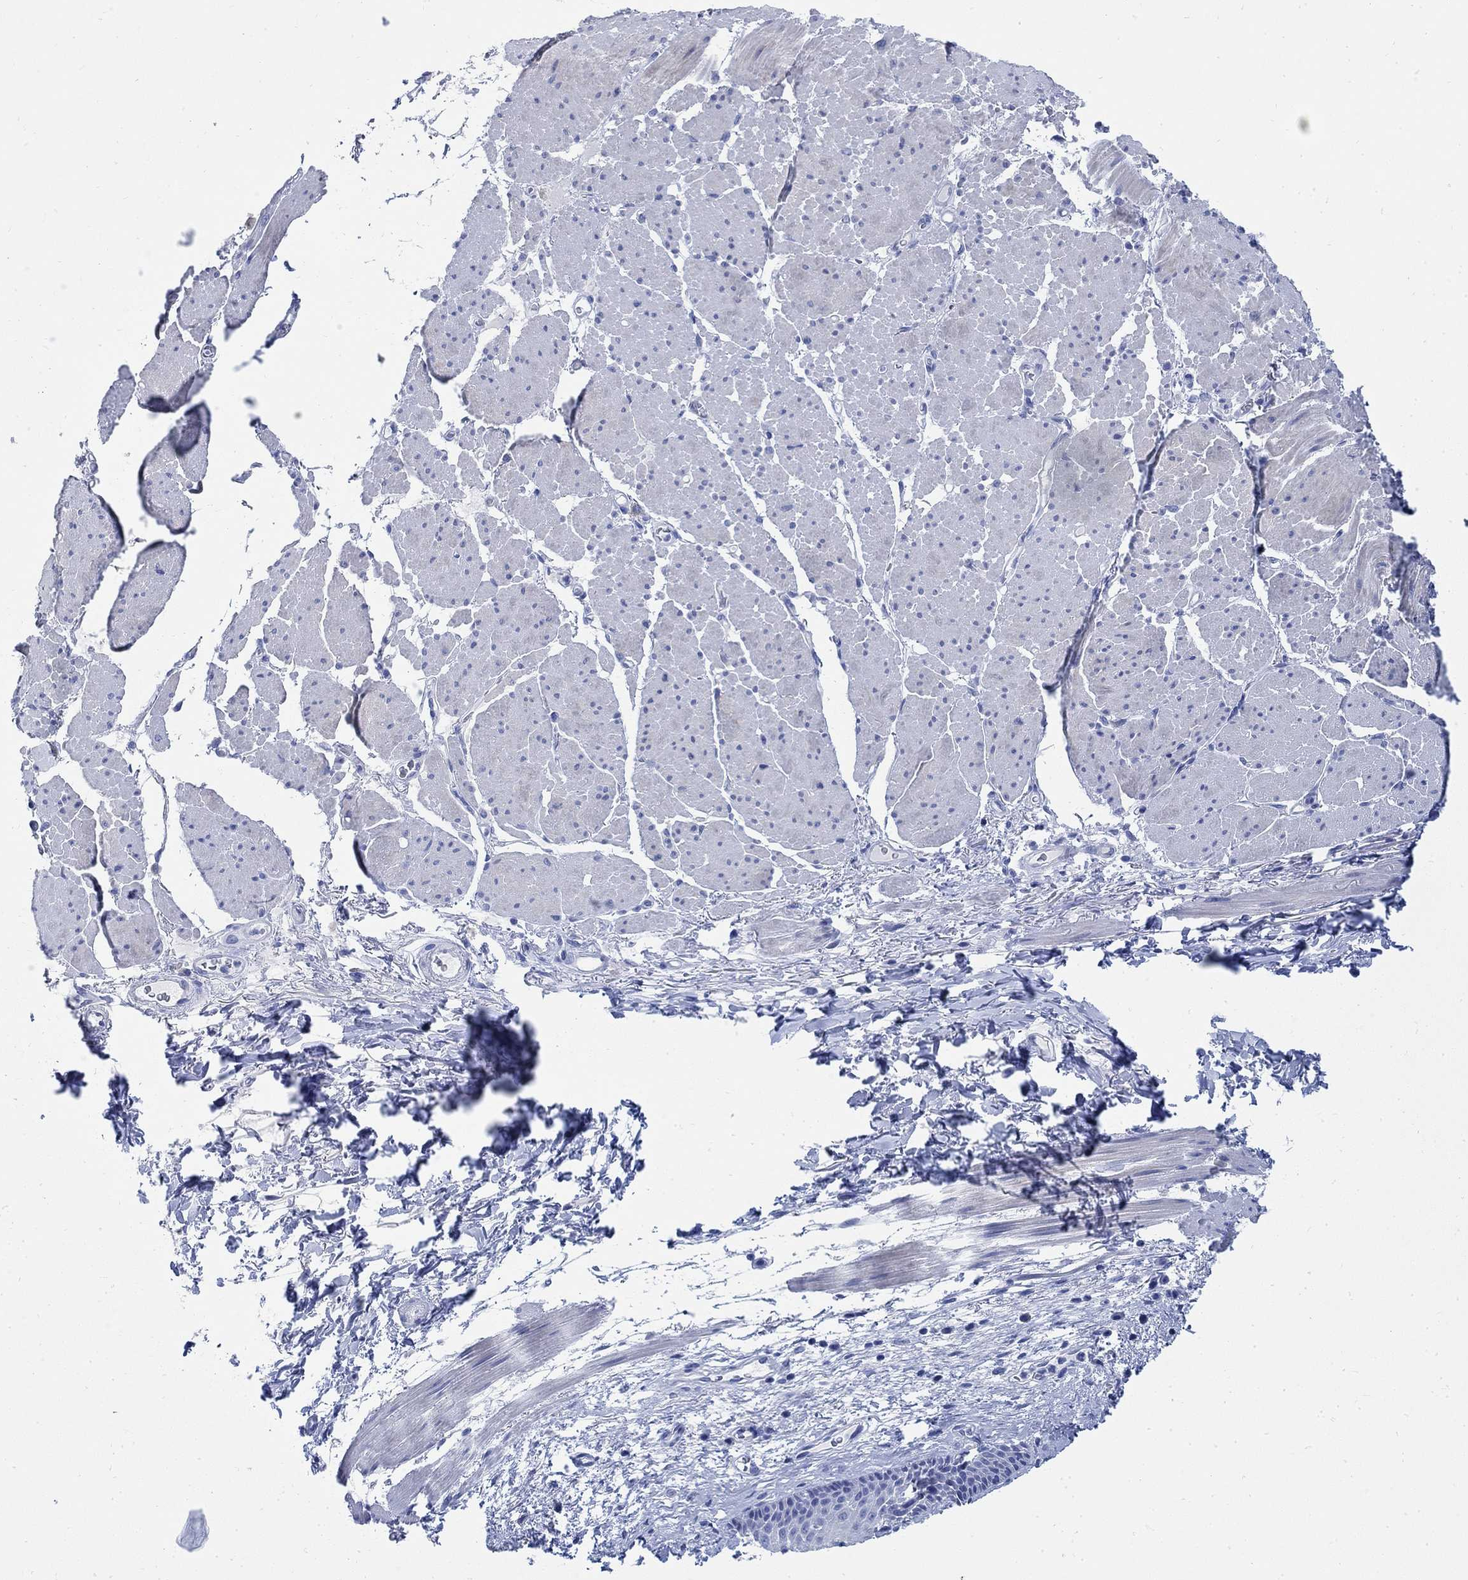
{"staining": {"intensity": "negative", "quantity": "none", "location": "none"}, "tissue": "esophagus", "cell_type": "Squamous epithelial cells", "image_type": "normal", "snomed": [{"axis": "morphology", "description": "Normal tissue, NOS"}, {"axis": "topography", "description": "Esophagus"}], "caption": "This is an immunohistochemistry (IHC) image of normal human esophagus. There is no expression in squamous epithelial cells.", "gene": "CAMK2N1", "patient": {"sex": "male", "age": 76}}